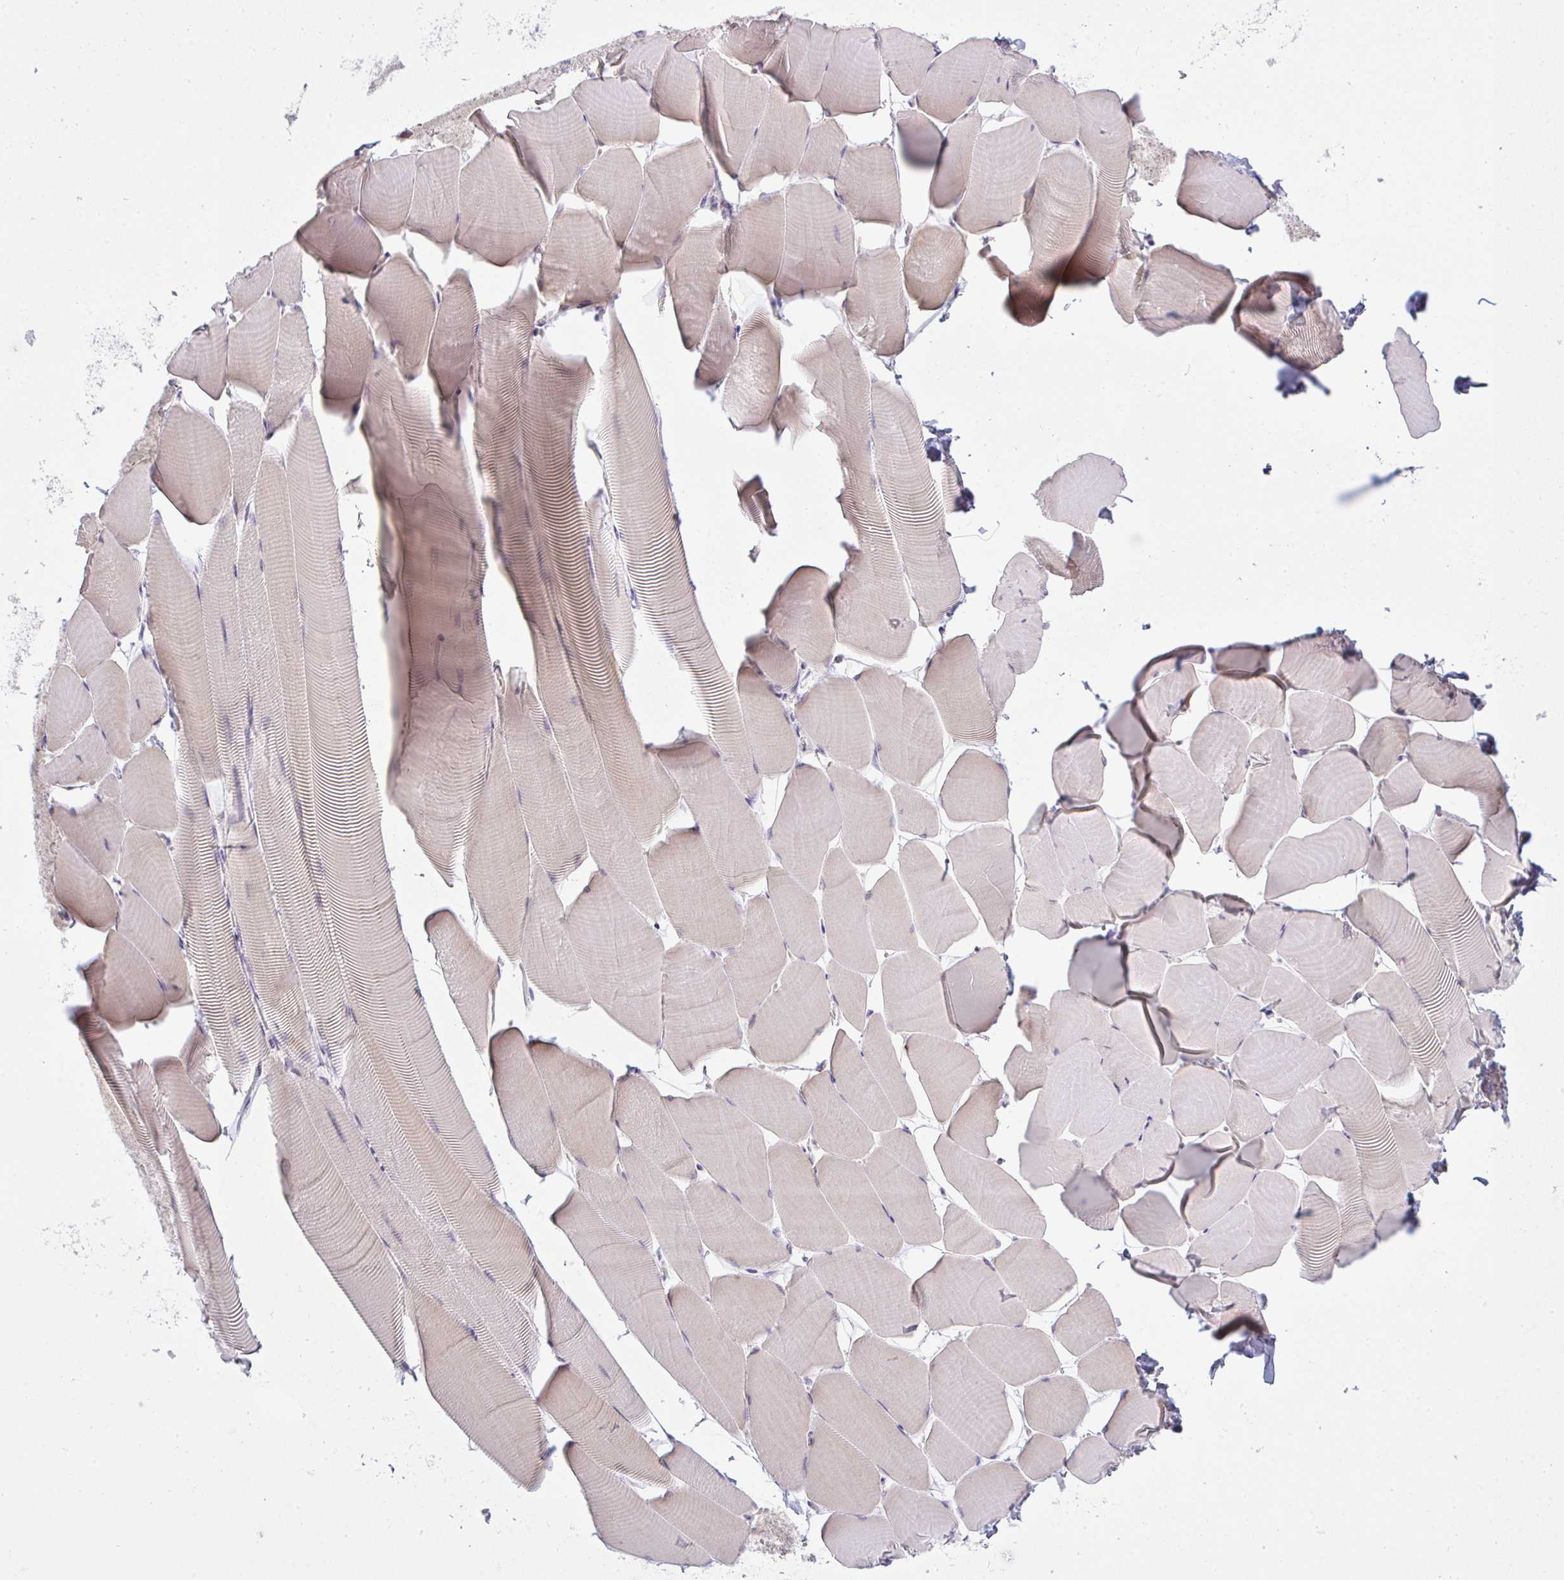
{"staining": {"intensity": "moderate", "quantity": ">75%", "location": "cytoplasmic/membranous"}, "tissue": "skeletal muscle", "cell_type": "Myocytes", "image_type": "normal", "snomed": [{"axis": "morphology", "description": "Normal tissue, NOS"}, {"axis": "topography", "description": "Skeletal muscle"}], "caption": "IHC of unremarkable skeletal muscle shows medium levels of moderate cytoplasmic/membranous expression in about >75% of myocytes. (Brightfield microscopy of DAB IHC at high magnification).", "gene": "CSE1L", "patient": {"sex": "male", "age": 25}}